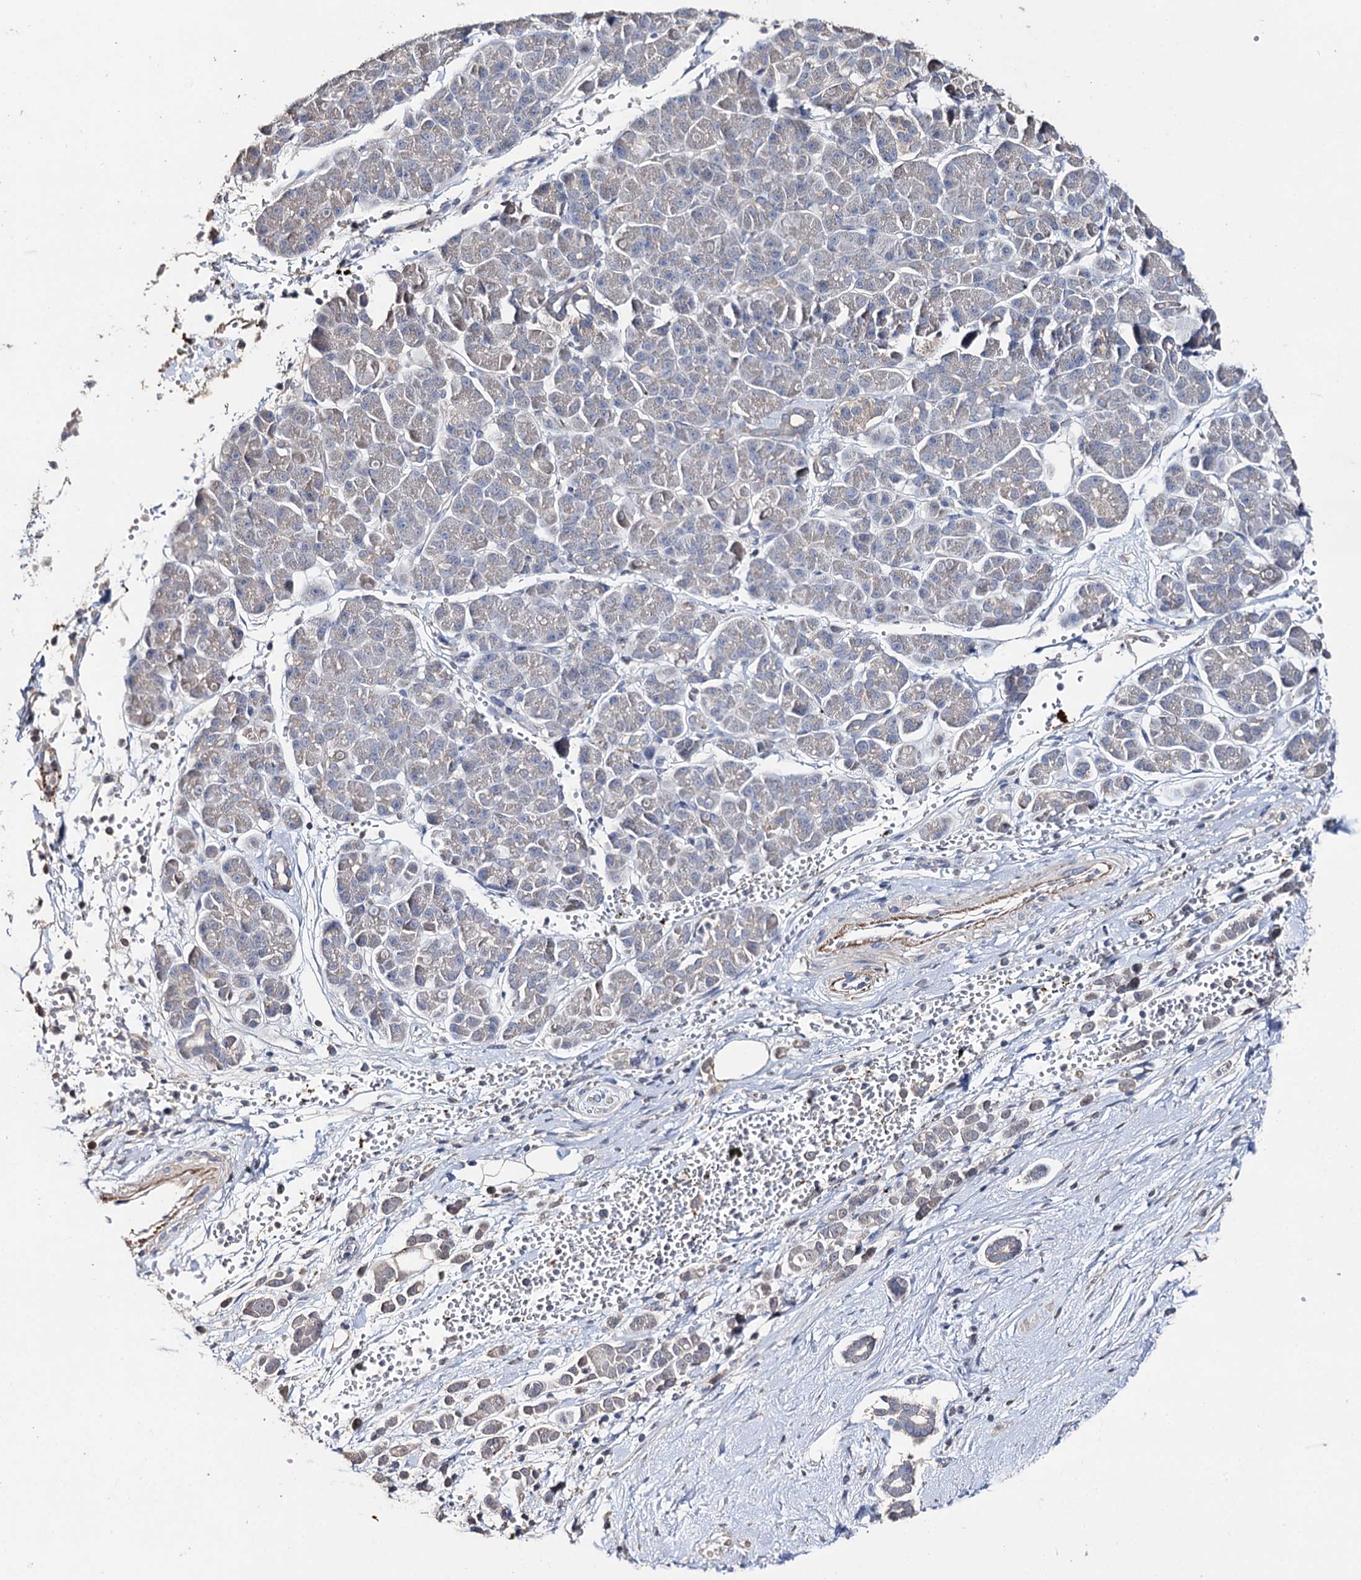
{"staining": {"intensity": "weak", "quantity": "<25%", "location": "cytoplasmic/membranous"}, "tissue": "pancreatic cancer", "cell_type": "Tumor cells", "image_type": "cancer", "snomed": [{"axis": "morphology", "description": "Normal tissue, NOS"}, {"axis": "morphology", "description": "Adenocarcinoma, NOS"}, {"axis": "topography", "description": "Pancreas"}], "caption": "Tumor cells are negative for protein expression in human adenocarcinoma (pancreatic).", "gene": "DNAH6", "patient": {"sex": "female", "age": 64}}